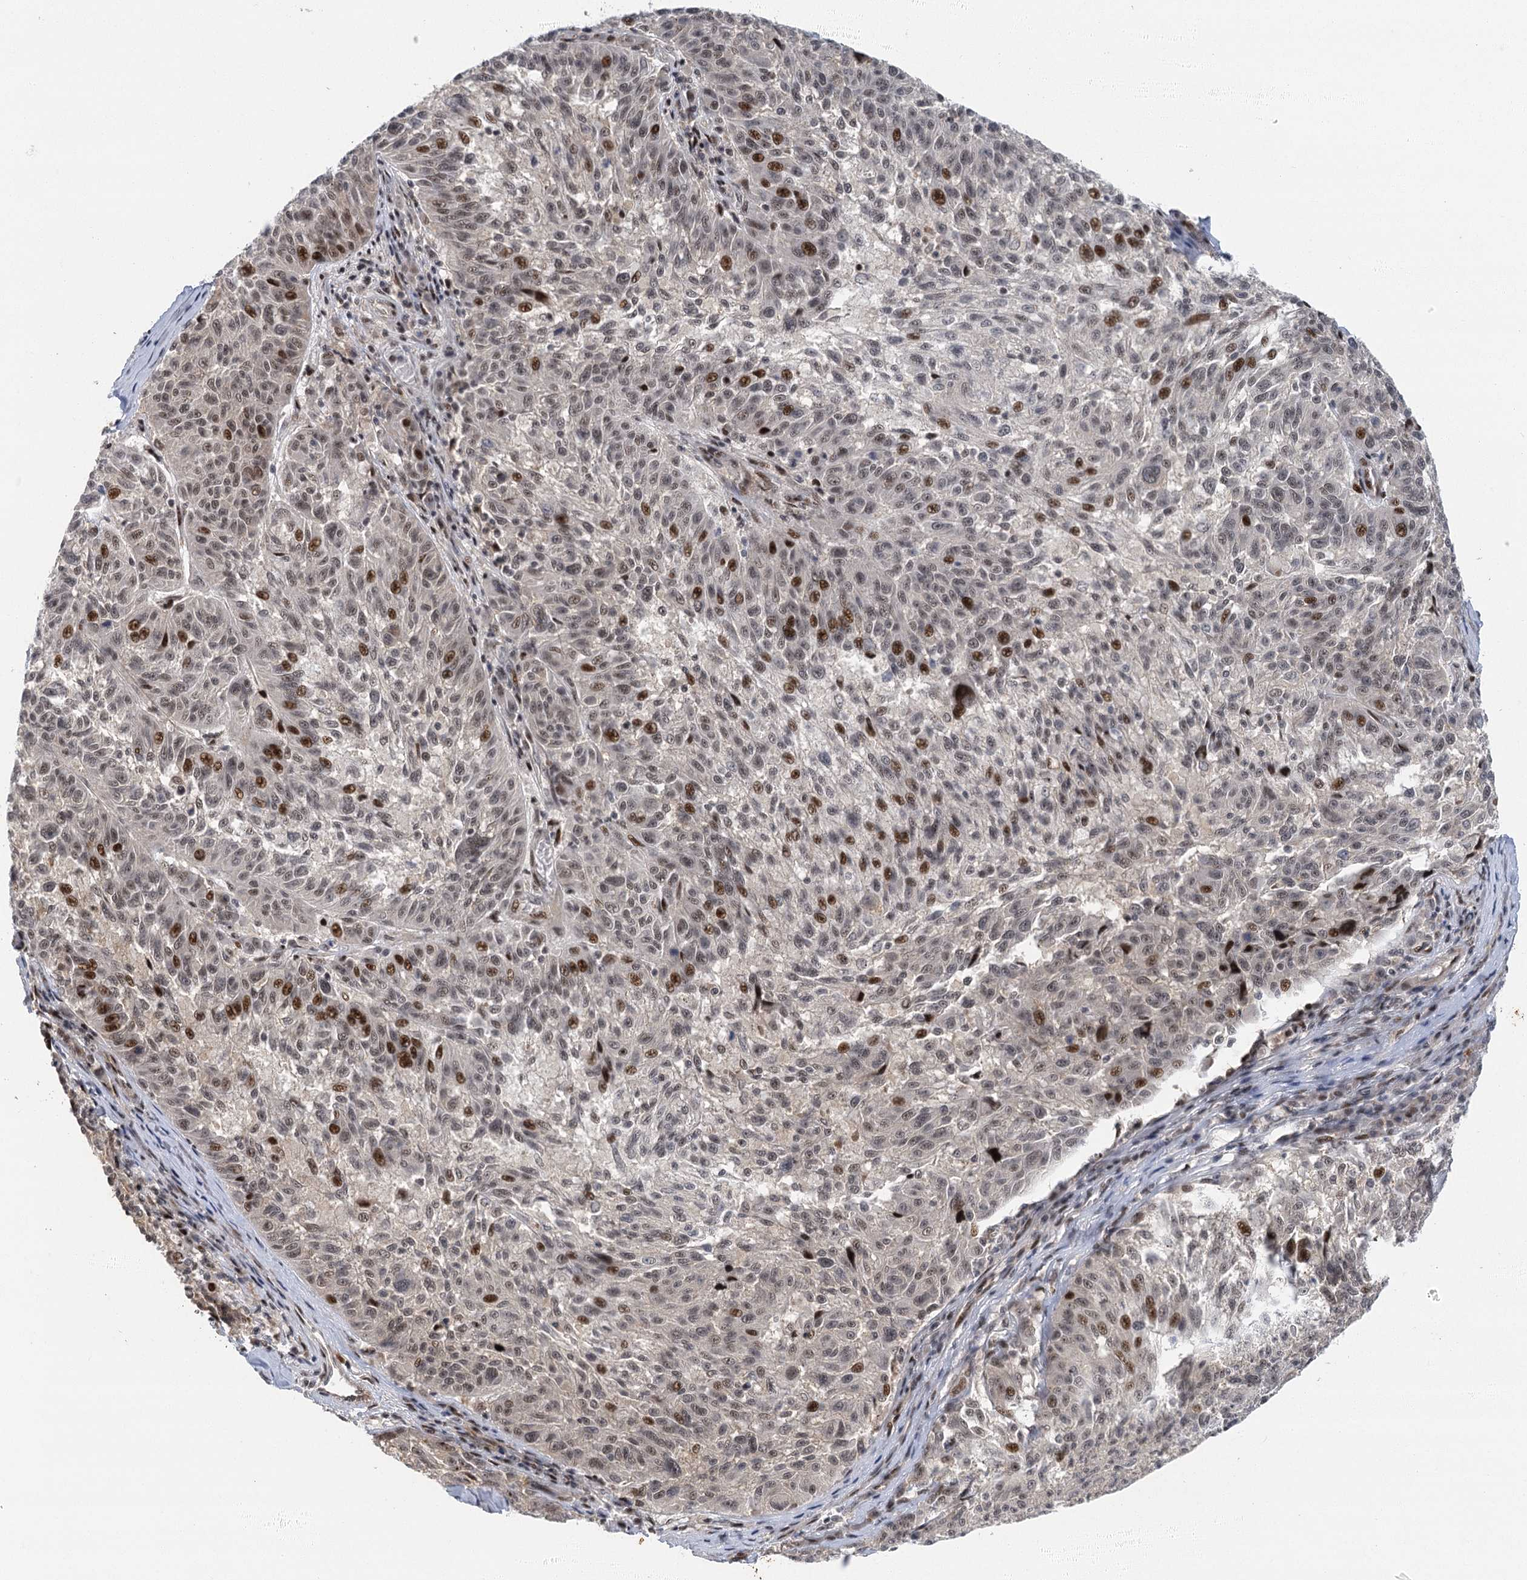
{"staining": {"intensity": "strong", "quantity": "<25%", "location": "nuclear"}, "tissue": "melanoma", "cell_type": "Tumor cells", "image_type": "cancer", "snomed": [{"axis": "morphology", "description": "Malignant melanoma, NOS"}, {"axis": "topography", "description": "Skin"}], "caption": "Human melanoma stained for a protein (brown) exhibits strong nuclear positive staining in about <25% of tumor cells.", "gene": "IL11RA", "patient": {"sex": "male", "age": 53}}